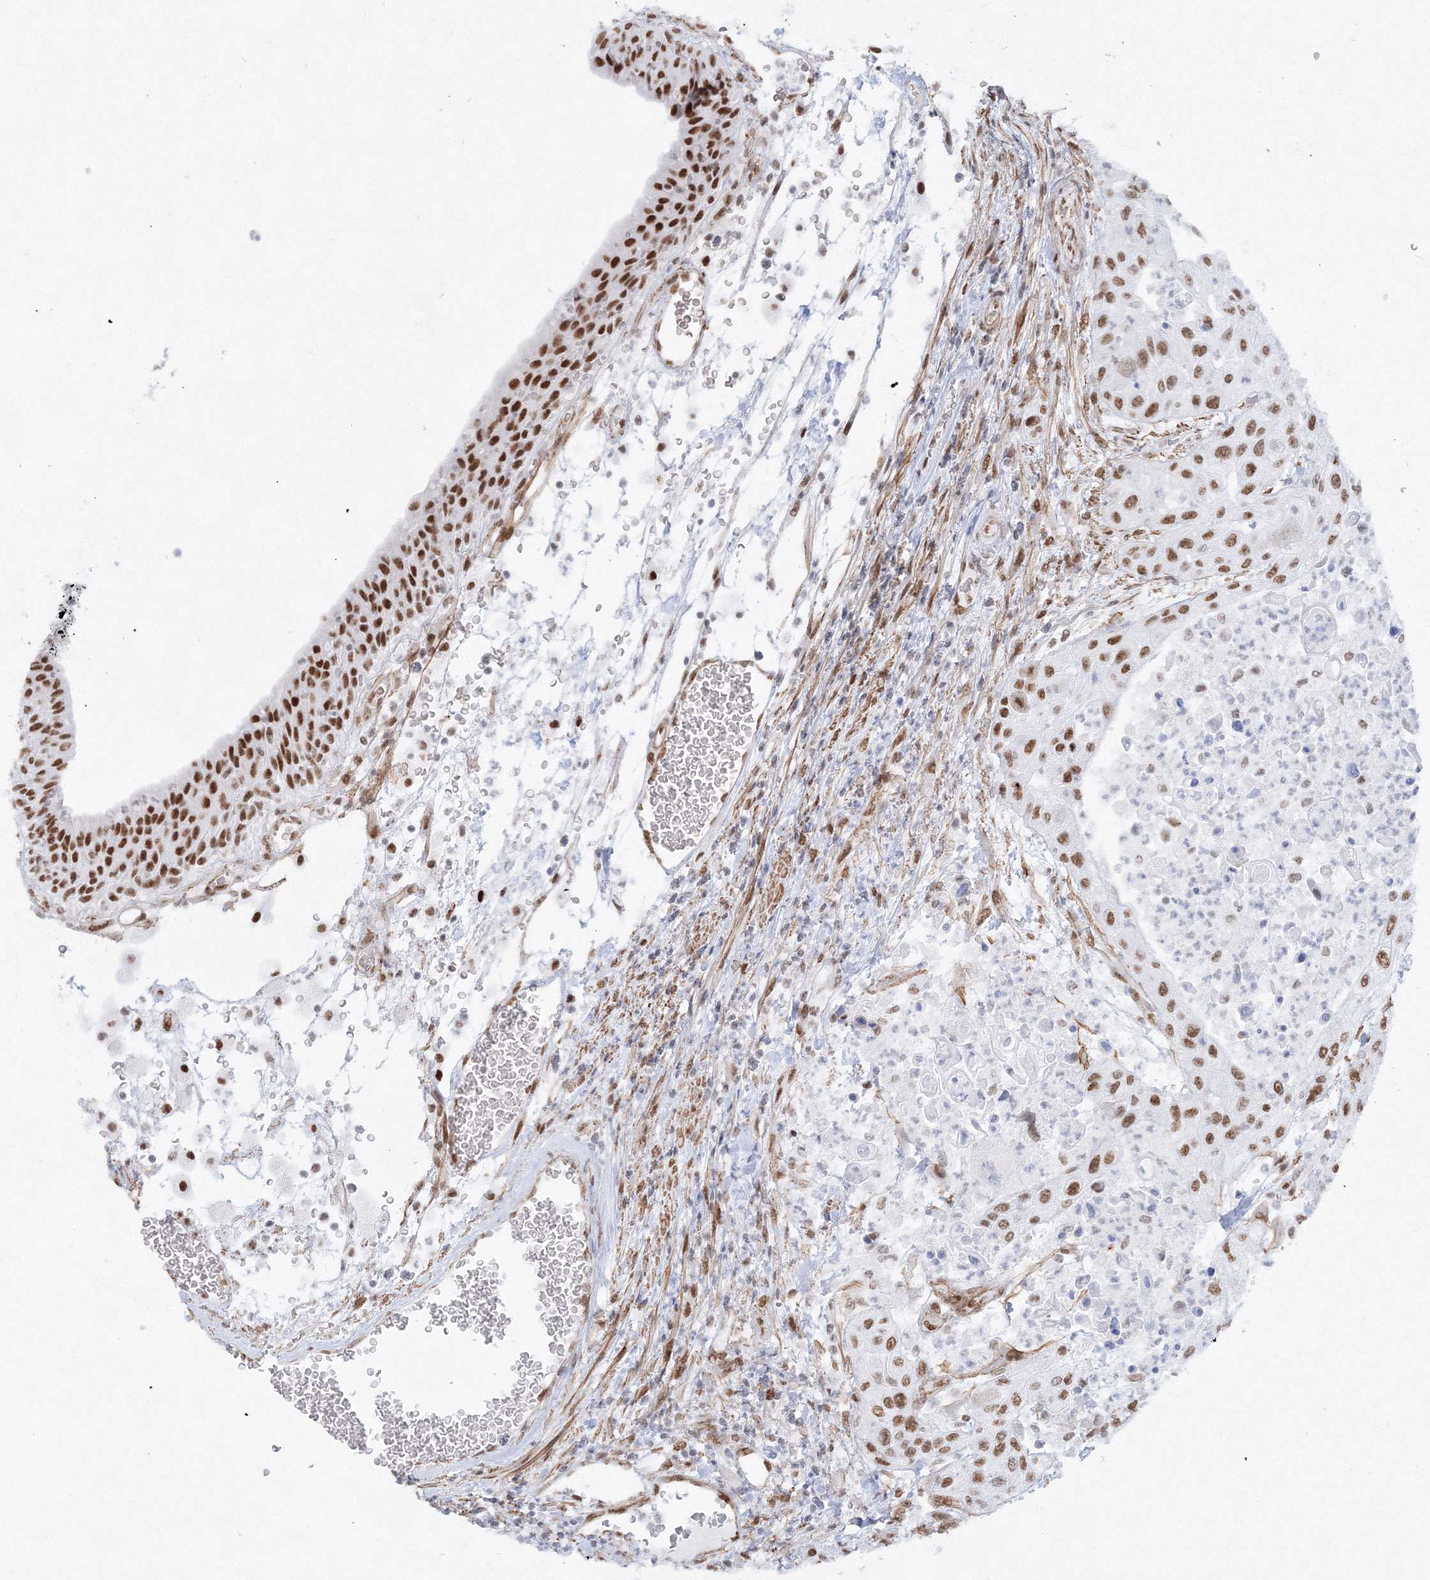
{"staining": {"intensity": "moderate", "quantity": ">75%", "location": "nuclear"}, "tissue": "urothelial cancer", "cell_type": "Tumor cells", "image_type": "cancer", "snomed": [{"axis": "morphology", "description": "Urothelial carcinoma, High grade"}, {"axis": "topography", "description": "Urinary bladder"}], "caption": "High-grade urothelial carcinoma stained for a protein exhibits moderate nuclear positivity in tumor cells.", "gene": "ZNF638", "patient": {"sex": "female", "age": 79}}